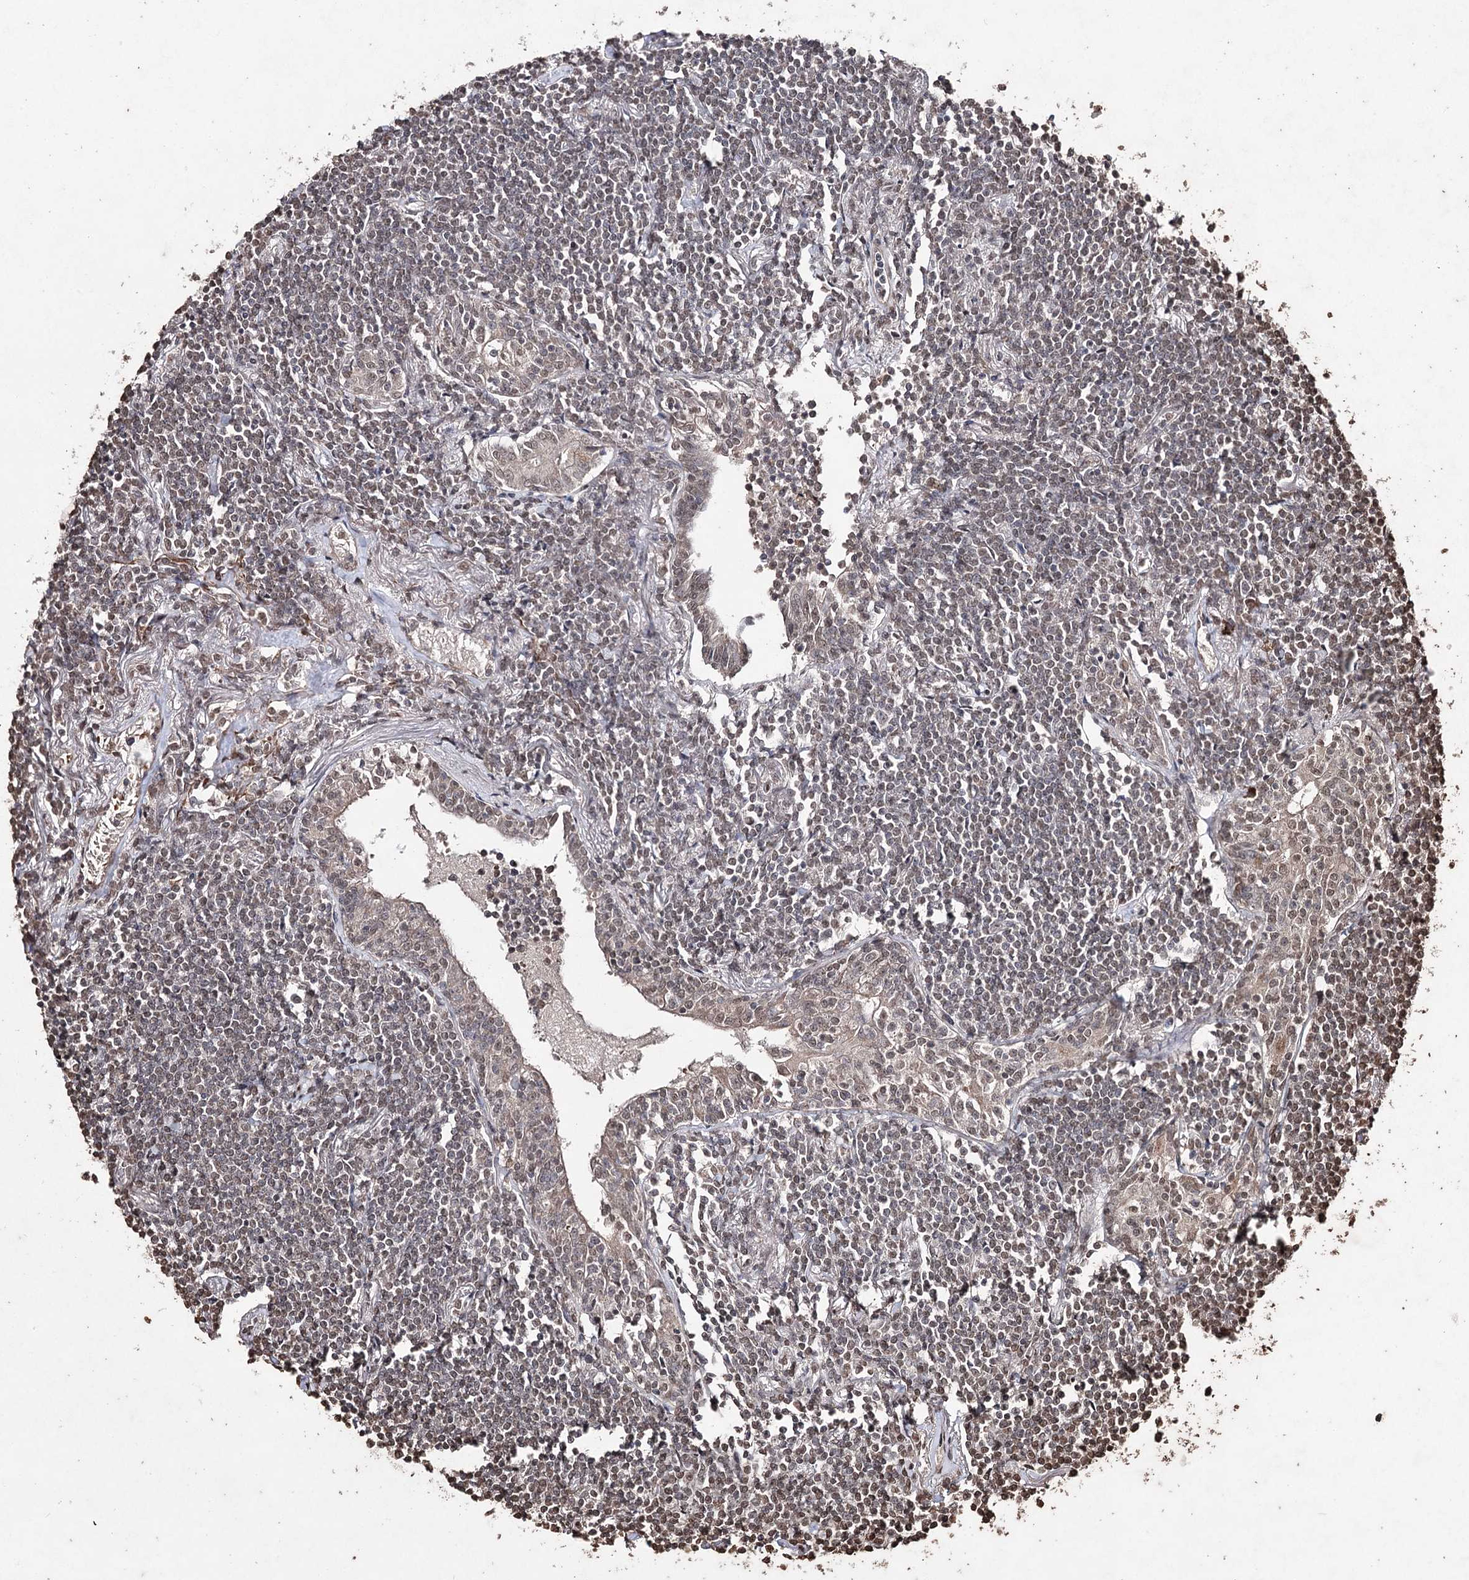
{"staining": {"intensity": "negative", "quantity": "none", "location": "none"}, "tissue": "lymphoma", "cell_type": "Tumor cells", "image_type": "cancer", "snomed": [{"axis": "morphology", "description": "Malignant lymphoma, non-Hodgkin's type, Low grade"}, {"axis": "topography", "description": "Lung"}], "caption": "Immunohistochemistry (IHC) photomicrograph of neoplastic tissue: malignant lymphoma, non-Hodgkin's type (low-grade) stained with DAB (3,3'-diaminobenzidine) exhibits no significant protein staining in tumor cells.", "gene": "ATG14", "patient": {"sex": "female", "age": 71}}